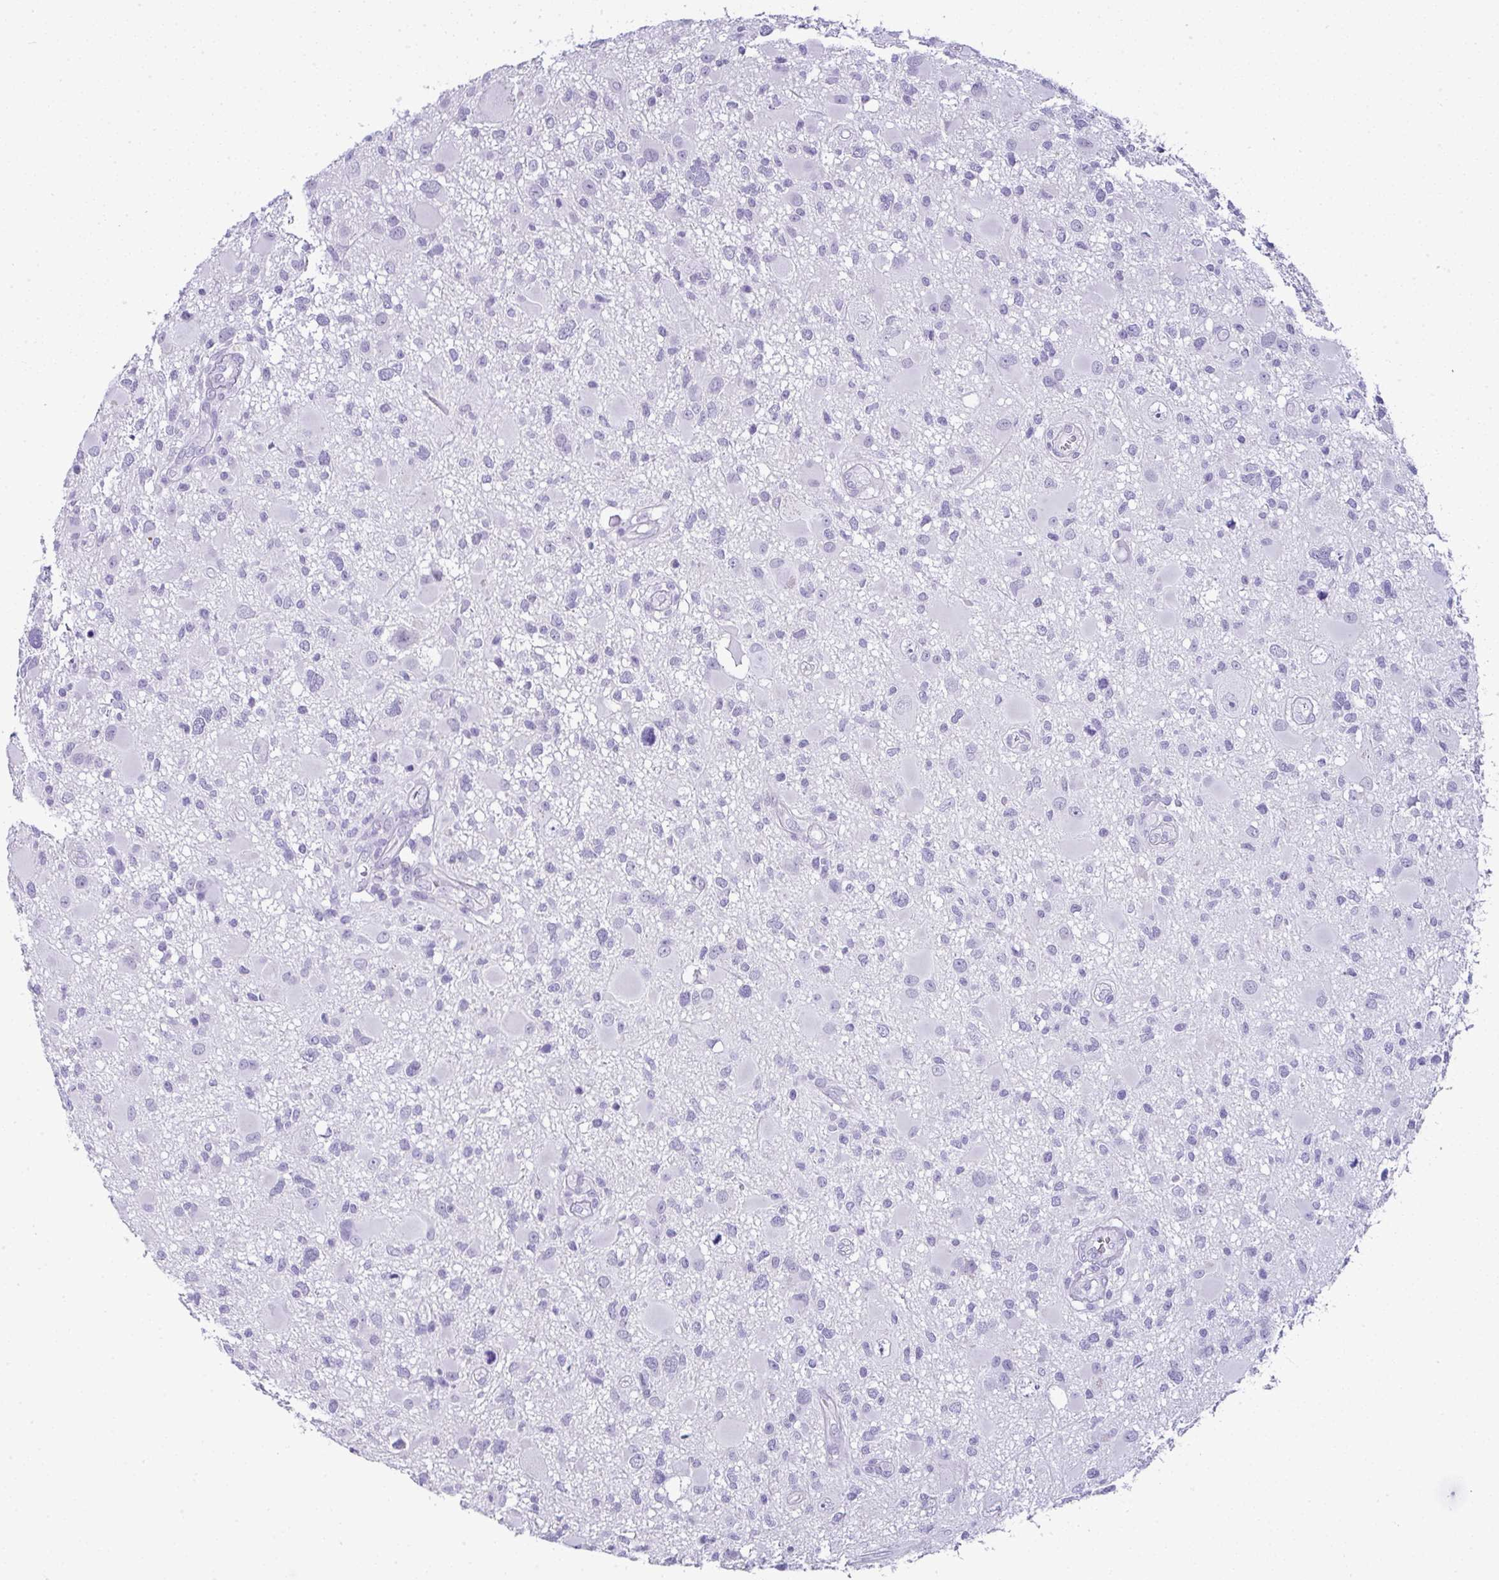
{"staining": {"intensity": "negative", "quantity": "none", "location": "none"}, "tissue": "glioma", "cell_type": "Tumor cells", "image_type": "cancer", "snomed": [{"axis": "morphology", "description": "Glioma, malignant, High grade"}, {"axis": "topography", "description": "Brain"}], "caption": "A photomicrograph of malignant glioma (high-grade) stained for a protein exhibits no brown staining in tumor cells.", "gene": "RNF183", "patient": {"sex": "male", "age": 54}}